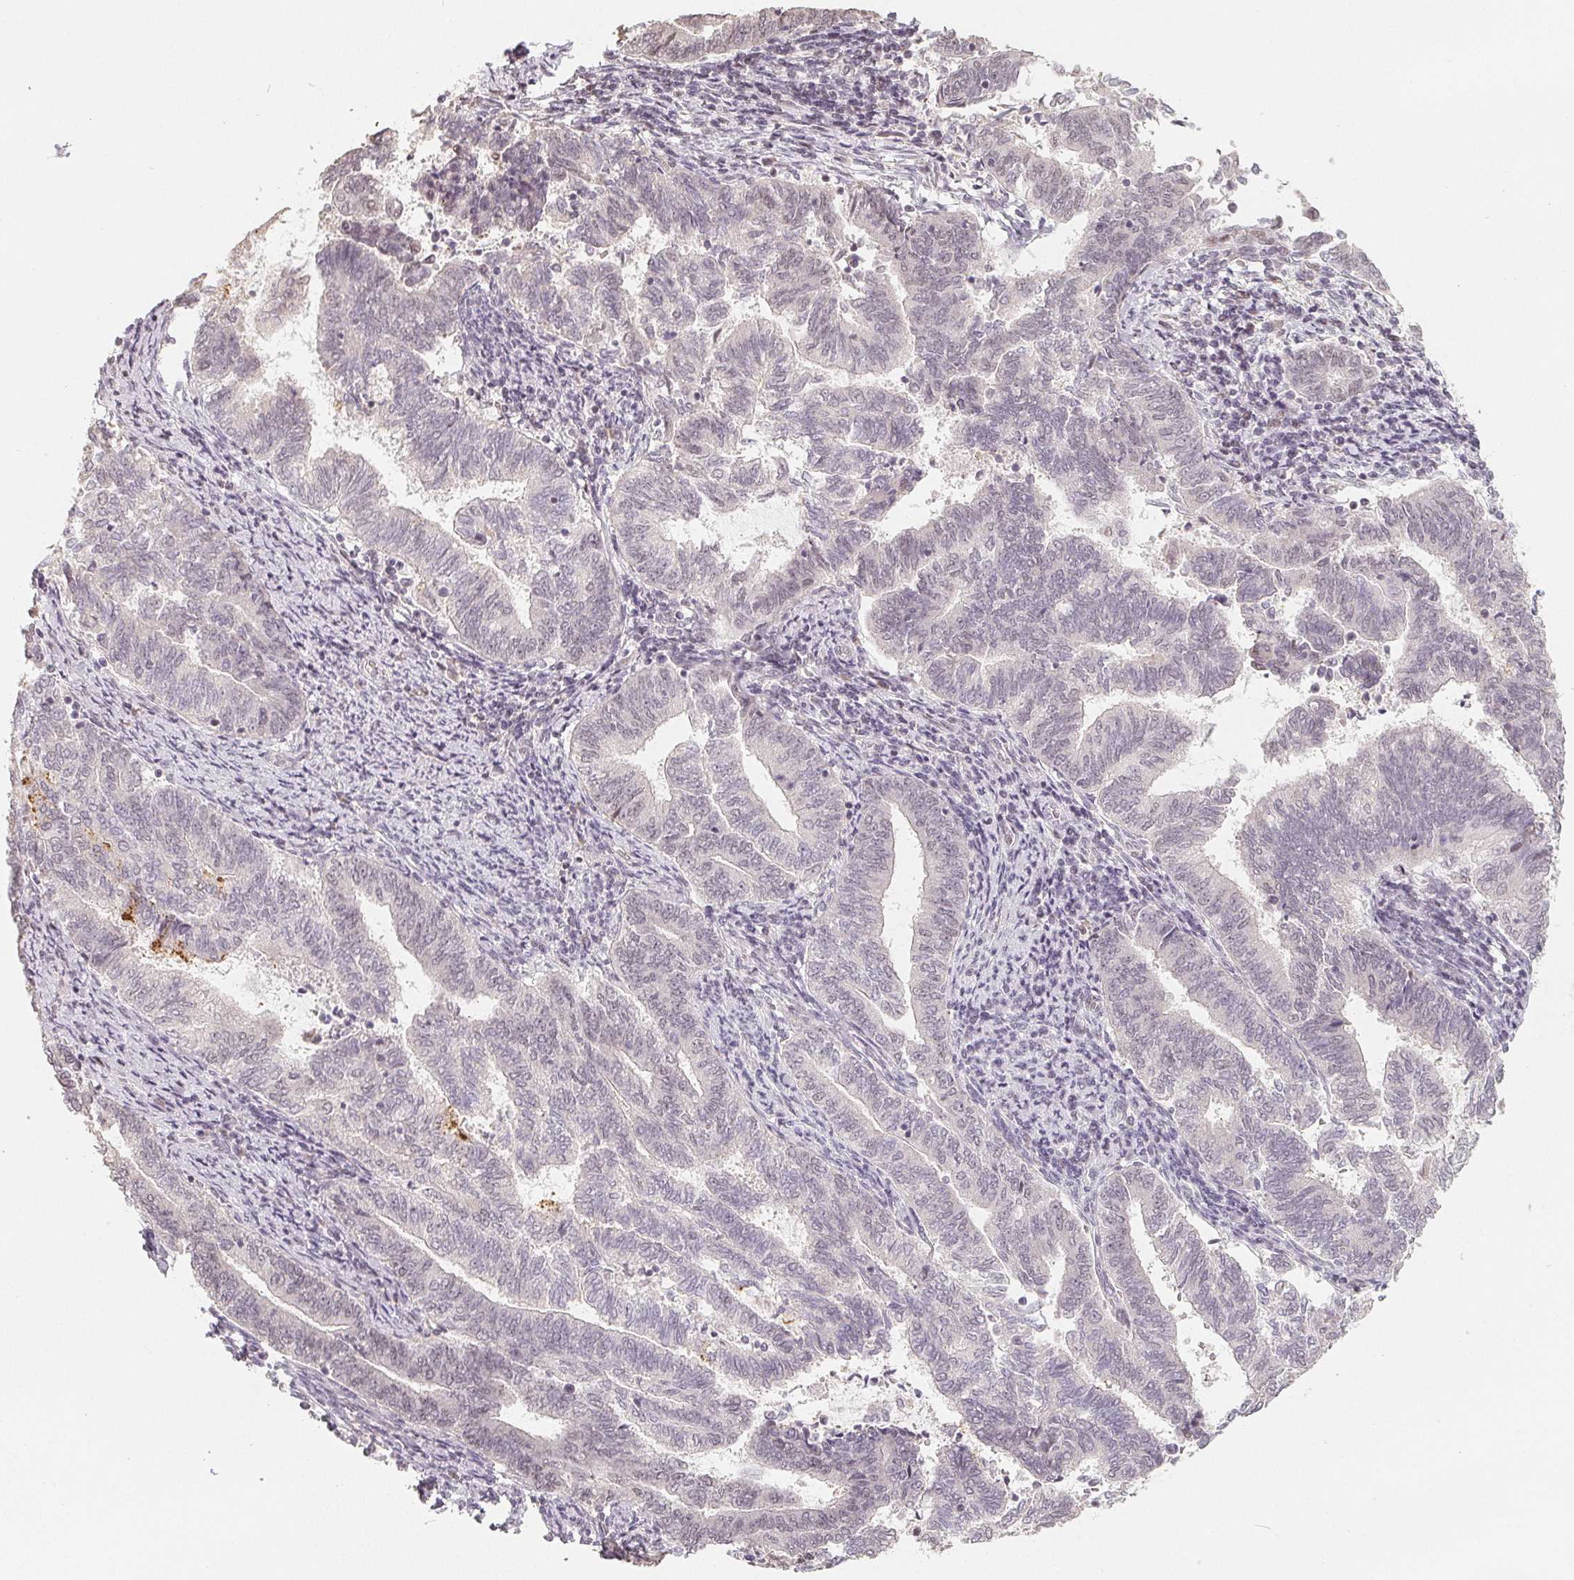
{"staining": {"intensity": "negative", "quantity": "none", "location": "none"}, "tissue": "endometrial cancer", "cell_type": "Tumor cells", "image_type": "cancer", "snomed": [{"axis": "morphology", "description": "Adenocarcinoma, NOS"}, {"axis": "topography", "description": "Endometrium"}], "caption": "A high-resolution micrograph shows immunohistochemistry staining of endometrial cancer, which shows no significant positivity in tumor cells.", "gene": "CCDC138", "patient": {"sex": "female", "age": 65}}